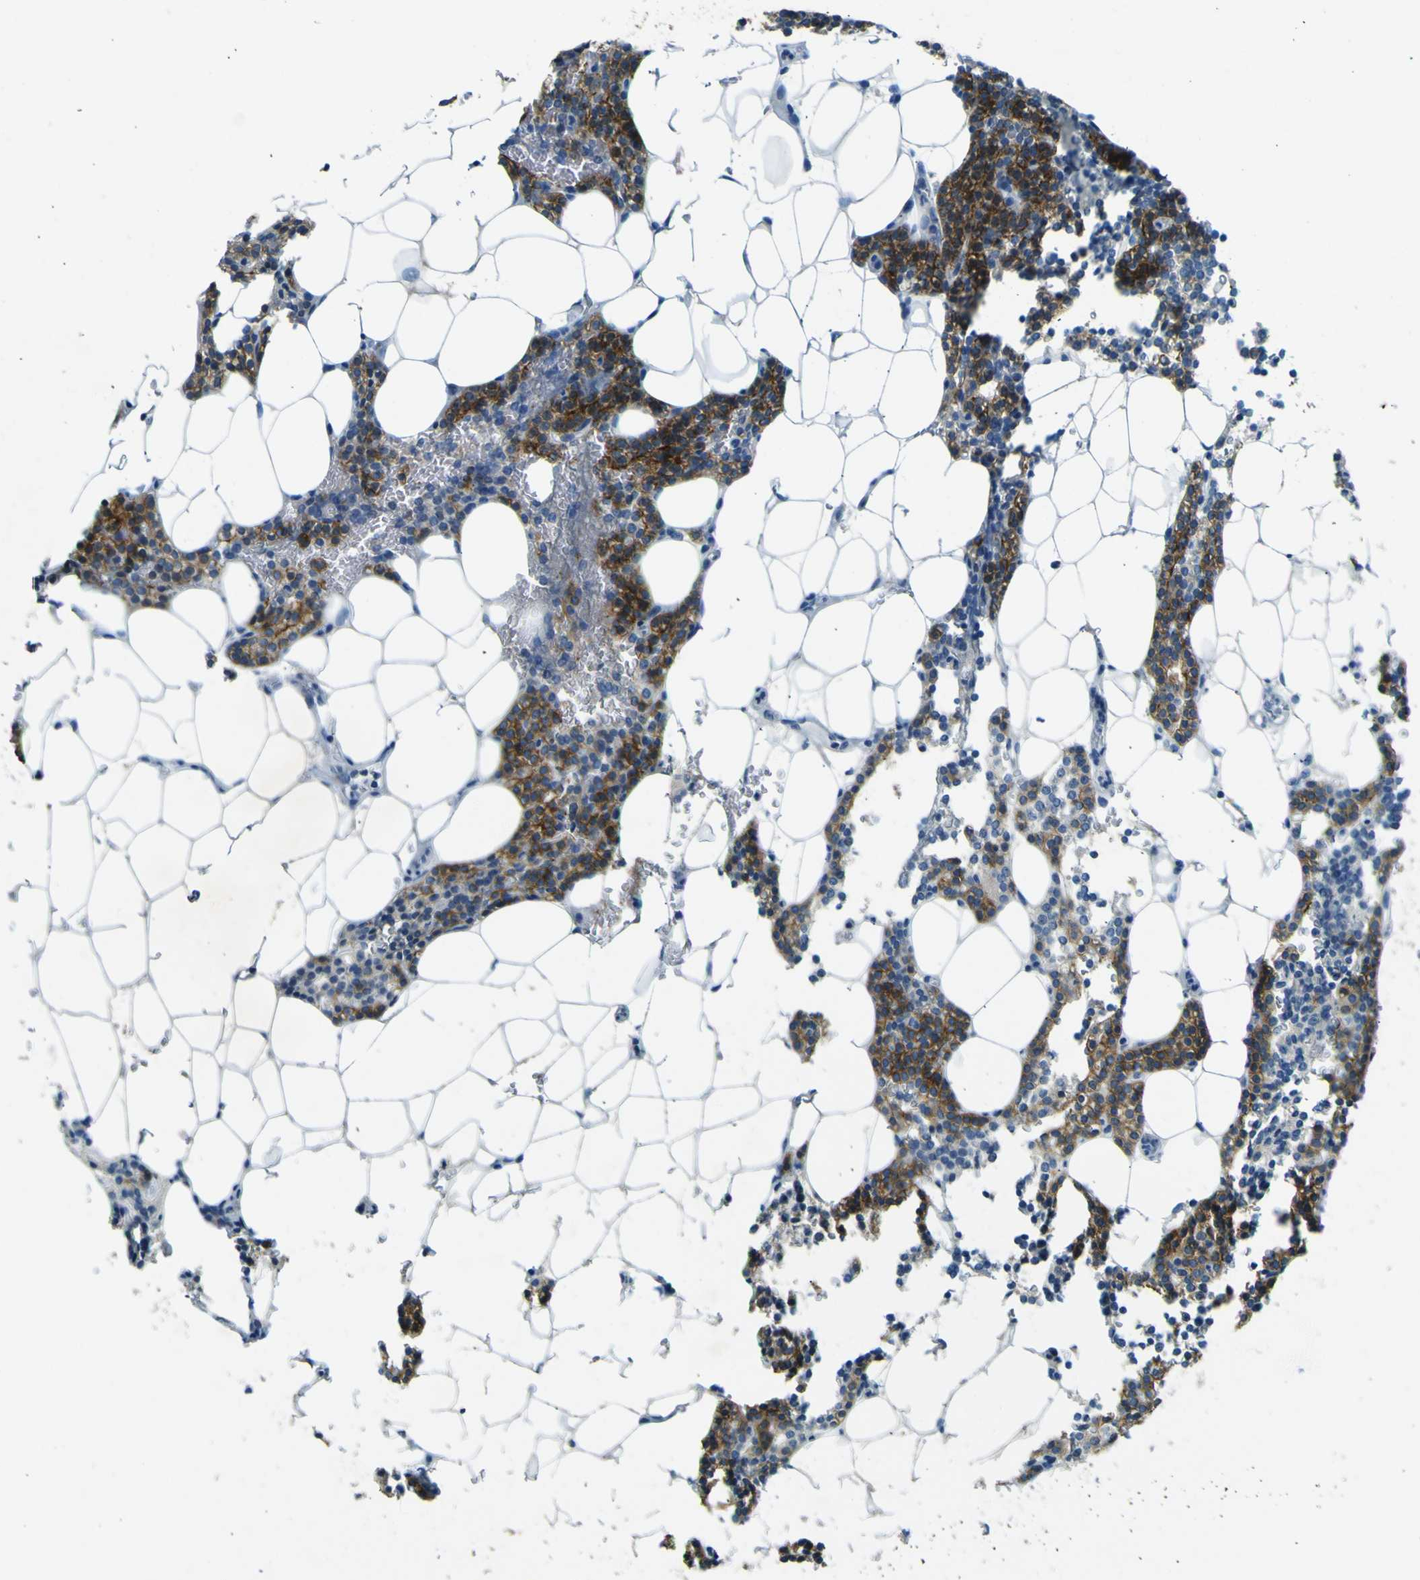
{"staining": {"intensity": "moderate", "quantity": ">75%", "location": "cytoplasmic/membranous"}, "tissue": "parathyroid gland", "cell_type": "Glandular cells", "image_type": "normal", "snomed": [{"axis": "morphology", "description": "Normal tissue, NOS"}, {"axis": "morphology", "description": "Adenoma, NOS"}, {"axis": "topography", "description": "Parathyroid gland"}], "caption": "IHC histopathology image of normal human parathyroid gland stained for a protein (brown), which exhibits medium levels of moderate cytoplasmic/membranous staining in approximately >75% of glandular cells.", "gene": "SORCS1", "patient": {"sex": "female", "age": 51}}